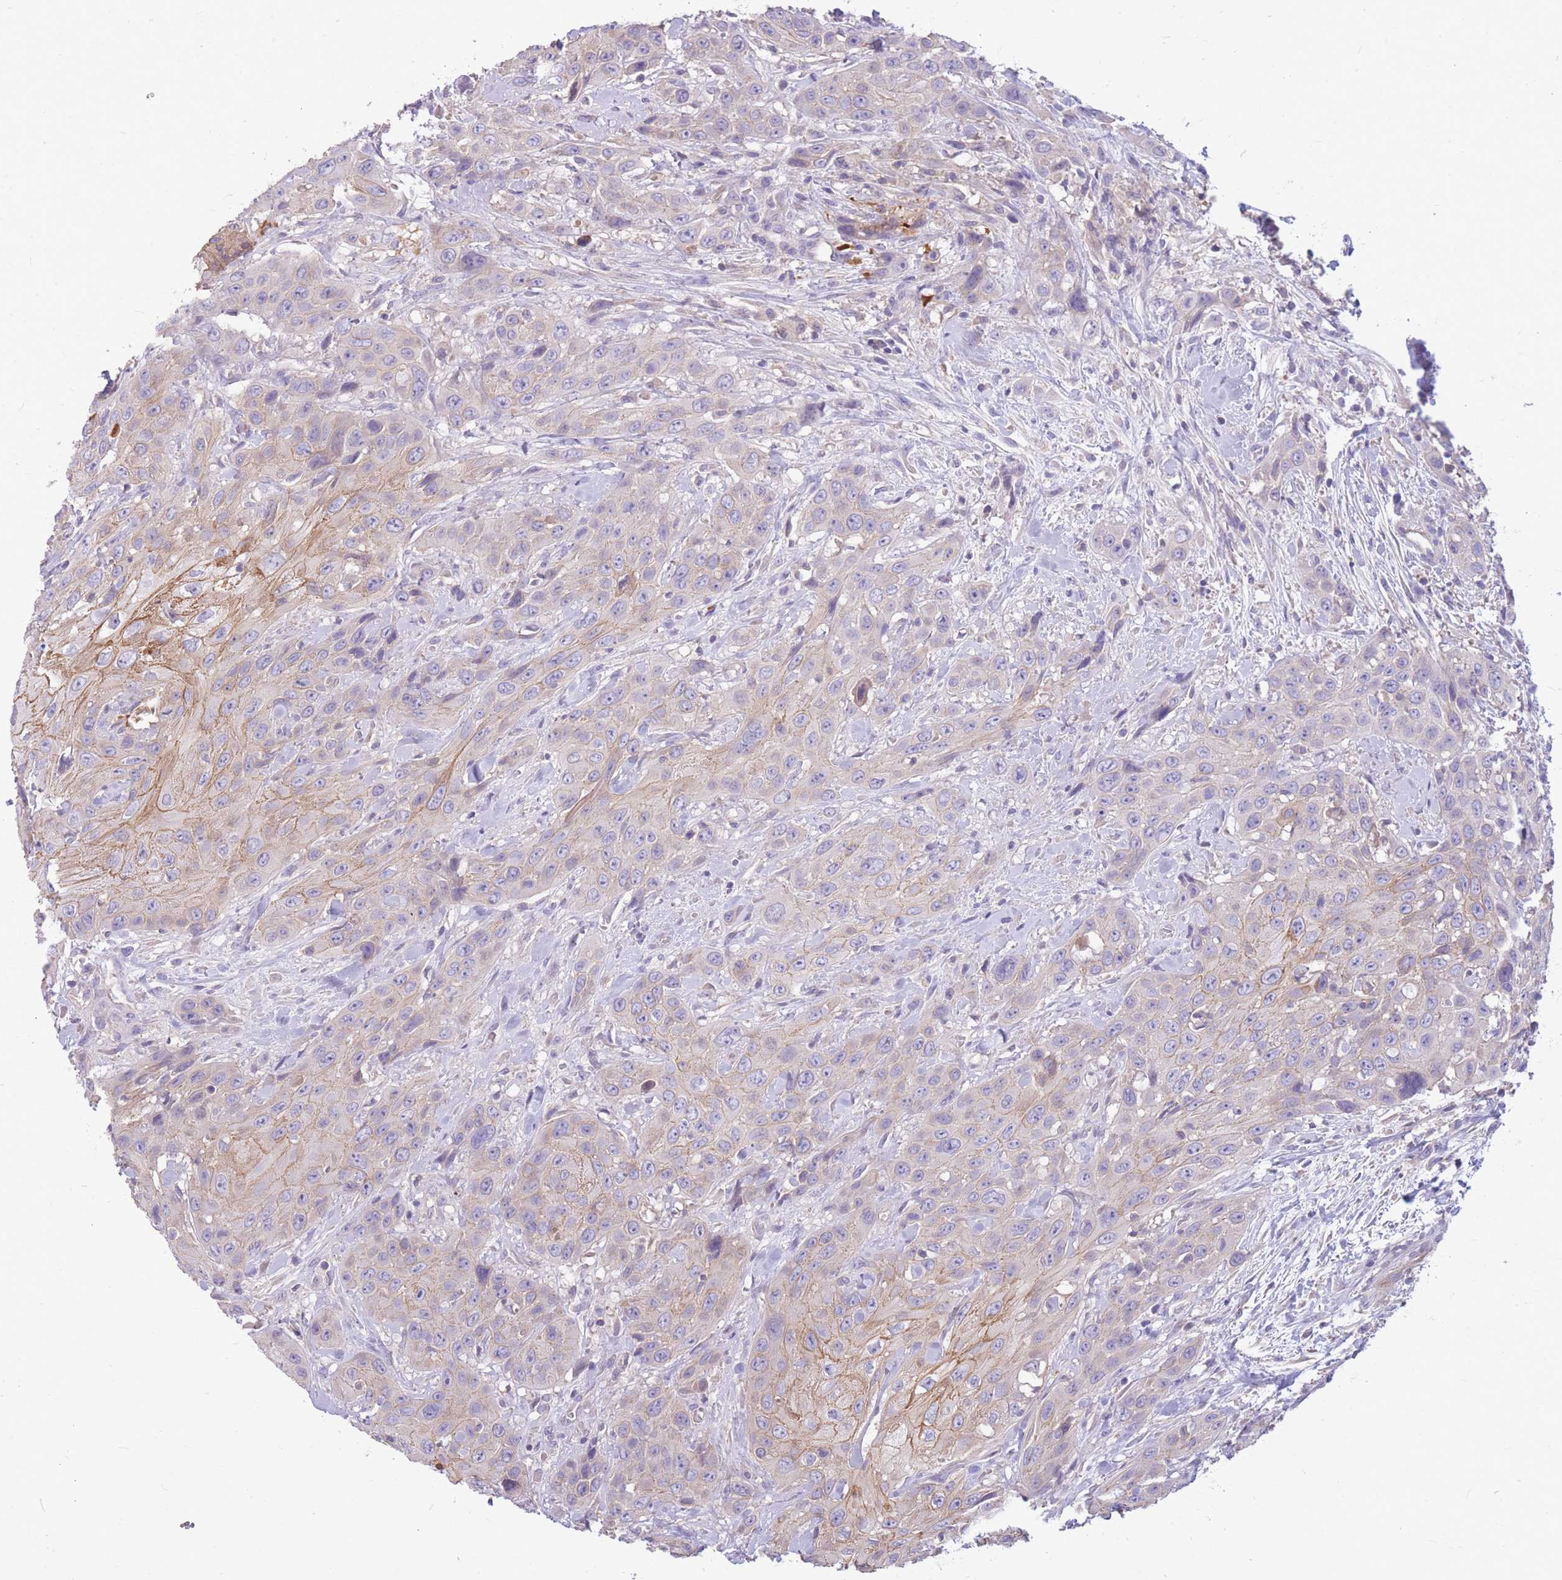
{"staining": {"intensity": "moderate", "quantity": "<25%", "location": "cytoplasmic/membranous"}, "tissue": "head and neck cancer", "cell_type": "Tumor cells", "image_type": "cancer", "snomed": [{"axis": "morphology", "description": "Squamous cell carcinoma, NOS"}, {"axis": "topography", "description": "Head-Neck"}], "caption": "Head and neck squamous cell carcinoma stained with IHC exhibits moderate cytoplasmic/membranous expression in approximately <25% of tumor cells. (DAB (3,3'-diaminobenzidine) IHC with brightfield microscopy, high magnification).", "gene": "OR5T1", "patient": {"sex": "male", "age": 81}}